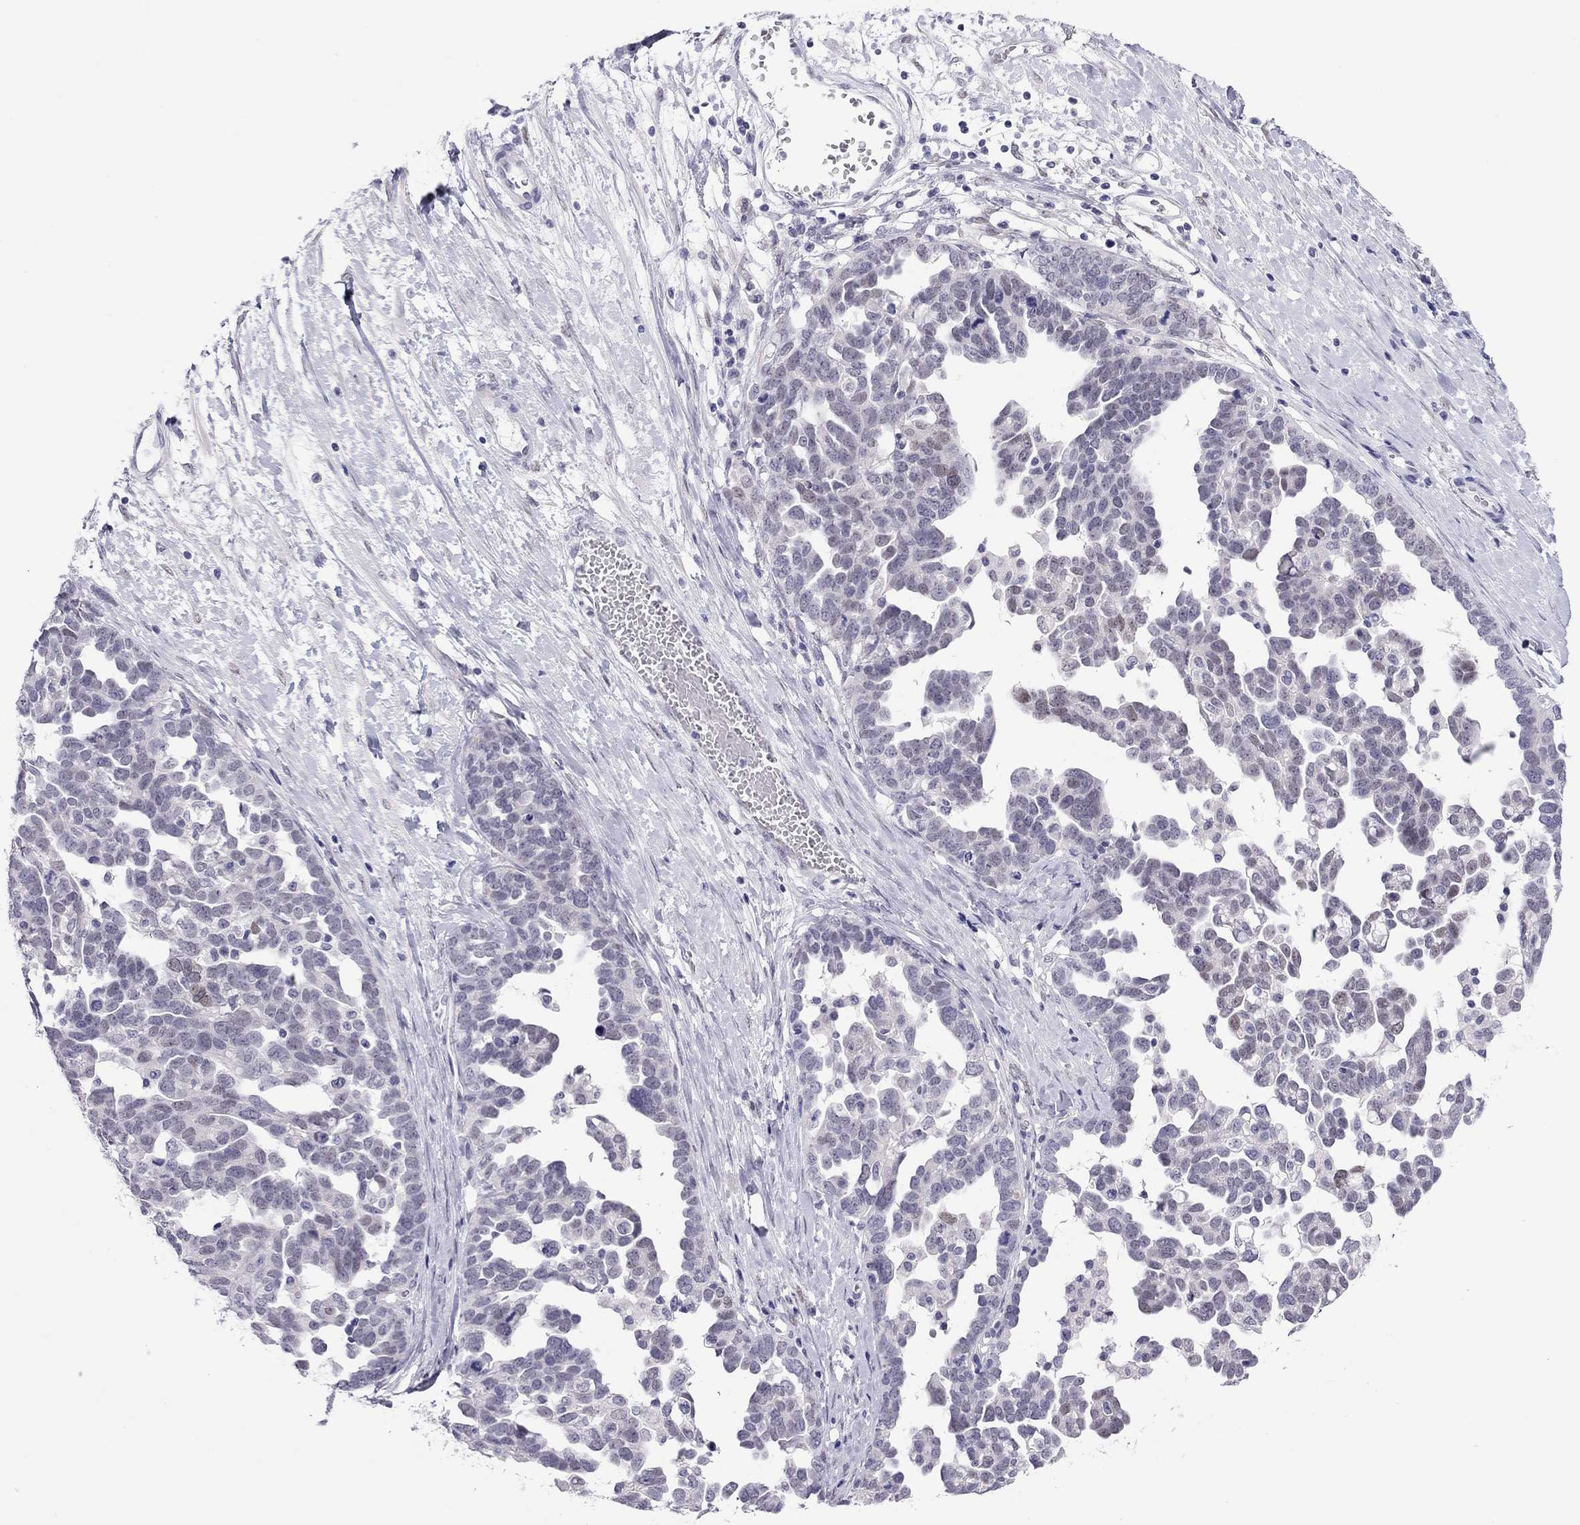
{"staining": {"intensity": "negative", "quantity": "none", "location": "none"}, "tissue": "ovarian cancer", "cell_type": "Tumor cells", "image_type": "cancer", "snomed": [{"axis": "morphology", "description": "Cystadenocarcinoma, serous, NOS"}, {"axis": "topography", "description": "Ovary"}], "caption": "Tumor cells are negative for protein expression in human serous cystadenocarcinoma (ovarian).", "gene": "CHRNB3", "patient": {"sex": "female", "age": 54}}